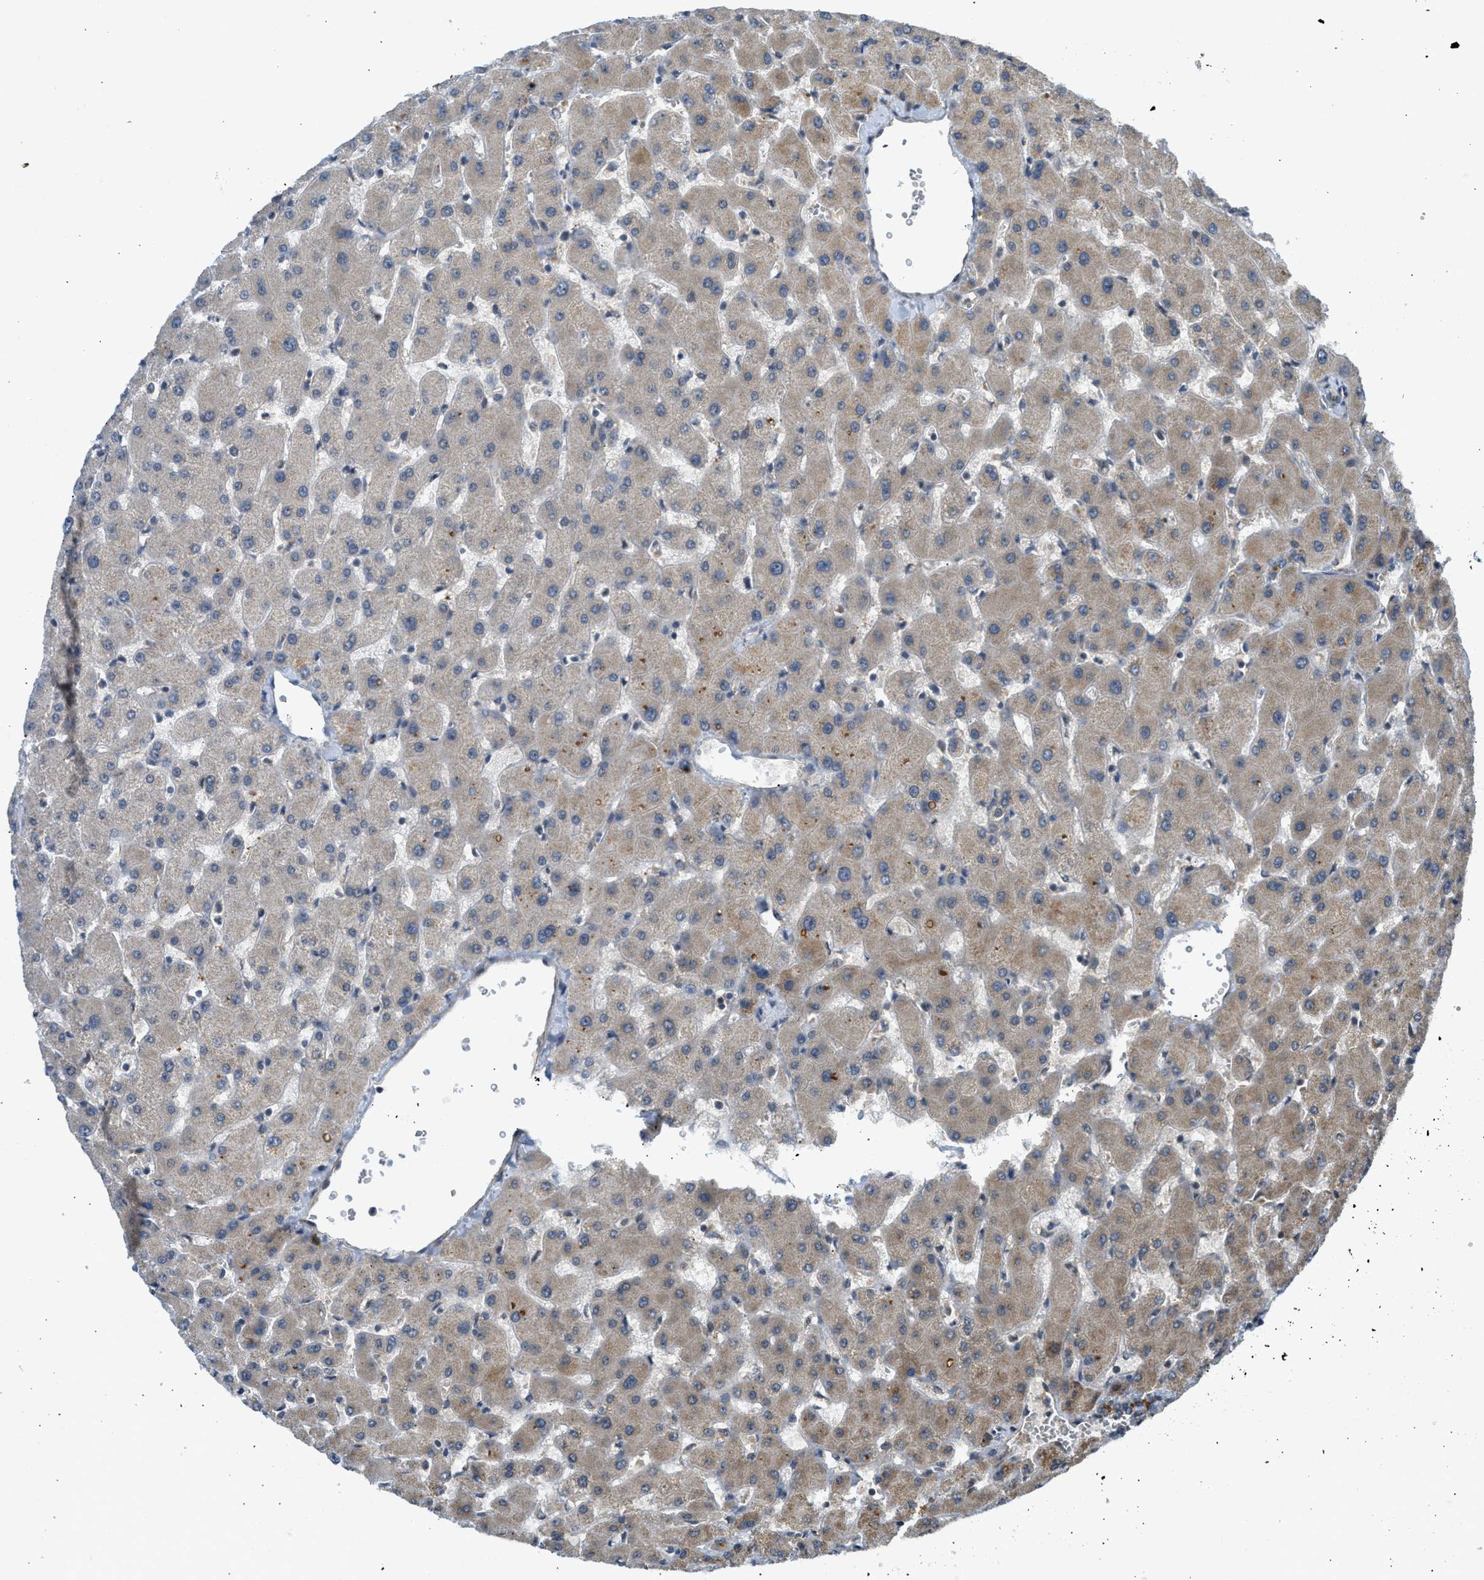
{"staining": {"intensity": "weak", "quantity": "25%-75%", "location": "cytoplasmic/membranous"}, "tissue": "liver", "cell_type": "Cholangiocytes", "image_type": "normal", "snomed": [{"axis": "morphology", "description": "Normal tissue, NOS"}, {"axis": "topography", "description": "Liver"}], "caption": "Benign liver was stained to show a protein in brown. There is low levels of weak cytoplasmic/membranous staining in about 25%-75% of cholangiocytes.", "gene": "ADCY8", "patient": {"sex": "female", "age": 63}}